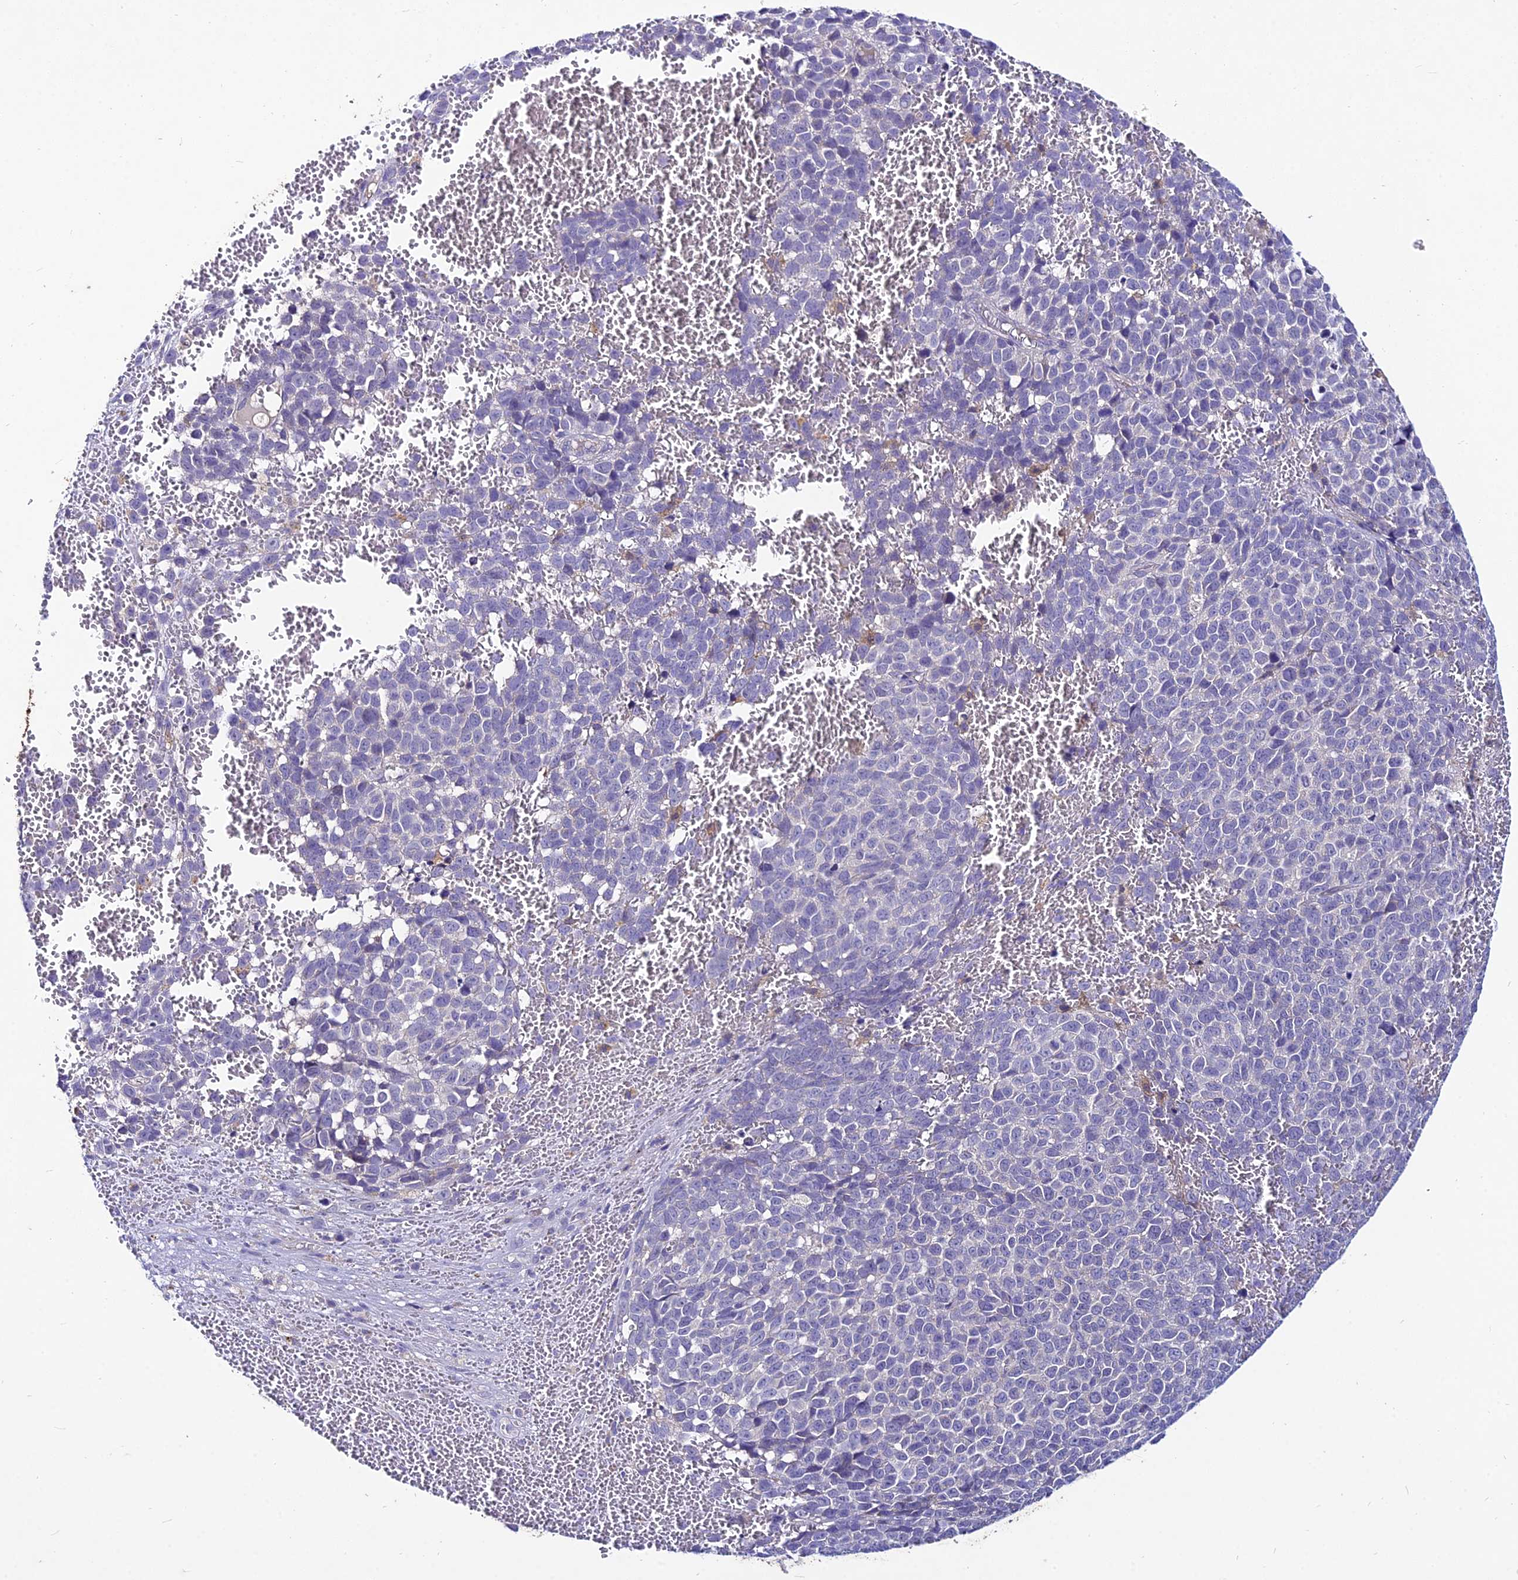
{"staining": {"intensity": "negative", "quantity": "none", "location": "none"}, "tissue": "melanoma", "cell_type": "Tumor cells", "image_type": "cancer", "snomed": [{"axis": "morphology", "description": "Malignant melanoma, NOS"}, {"axis": "topography", "description": "Nose, NOS"}], "caption": "A histopathology image of melanoma stained for a protein reveals no brown staining in tumor cells.", "gene": "LGALS7", "patient": {"sex": "female", "age": 48}}